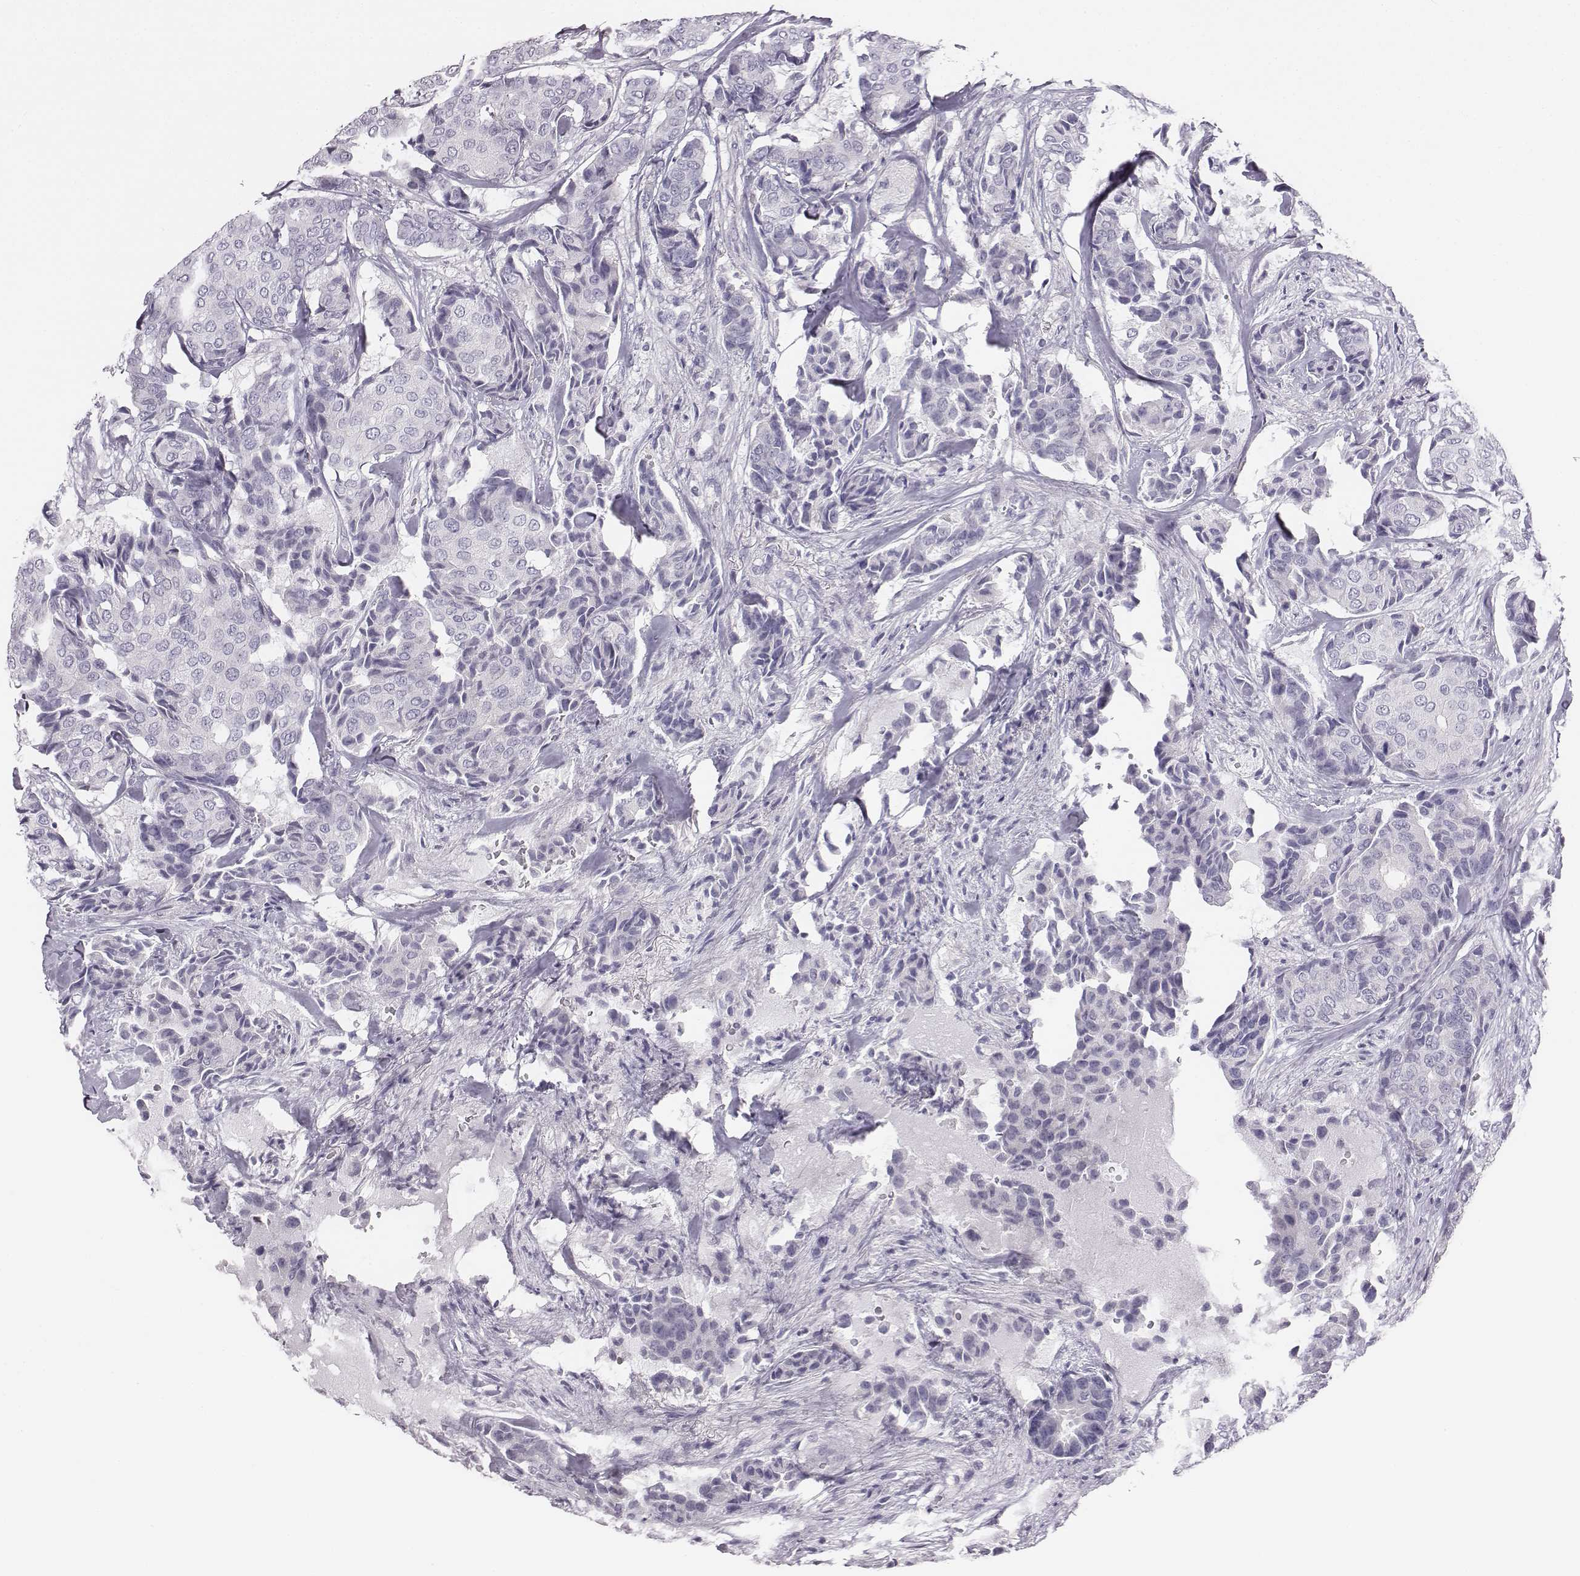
{"staining": {"intensity": "negative", "quantity": "none", "location": "none"}, "tissue": "breast cancer", "cell_type": "Tumor cells", "image_type": "cancer", "snomed": [{"axis": "morphology", "description": "Duct carcinoma"}, {"axis": "topography", "description": "Breast"}], "caption": "Immunohistochemical staining of breast cancer (infiltrating ductal carcinoma) exhibits no significant expression in tumor cells.", "gene": "ADAM7", "patient": {"sex": "female", "age": 75}}